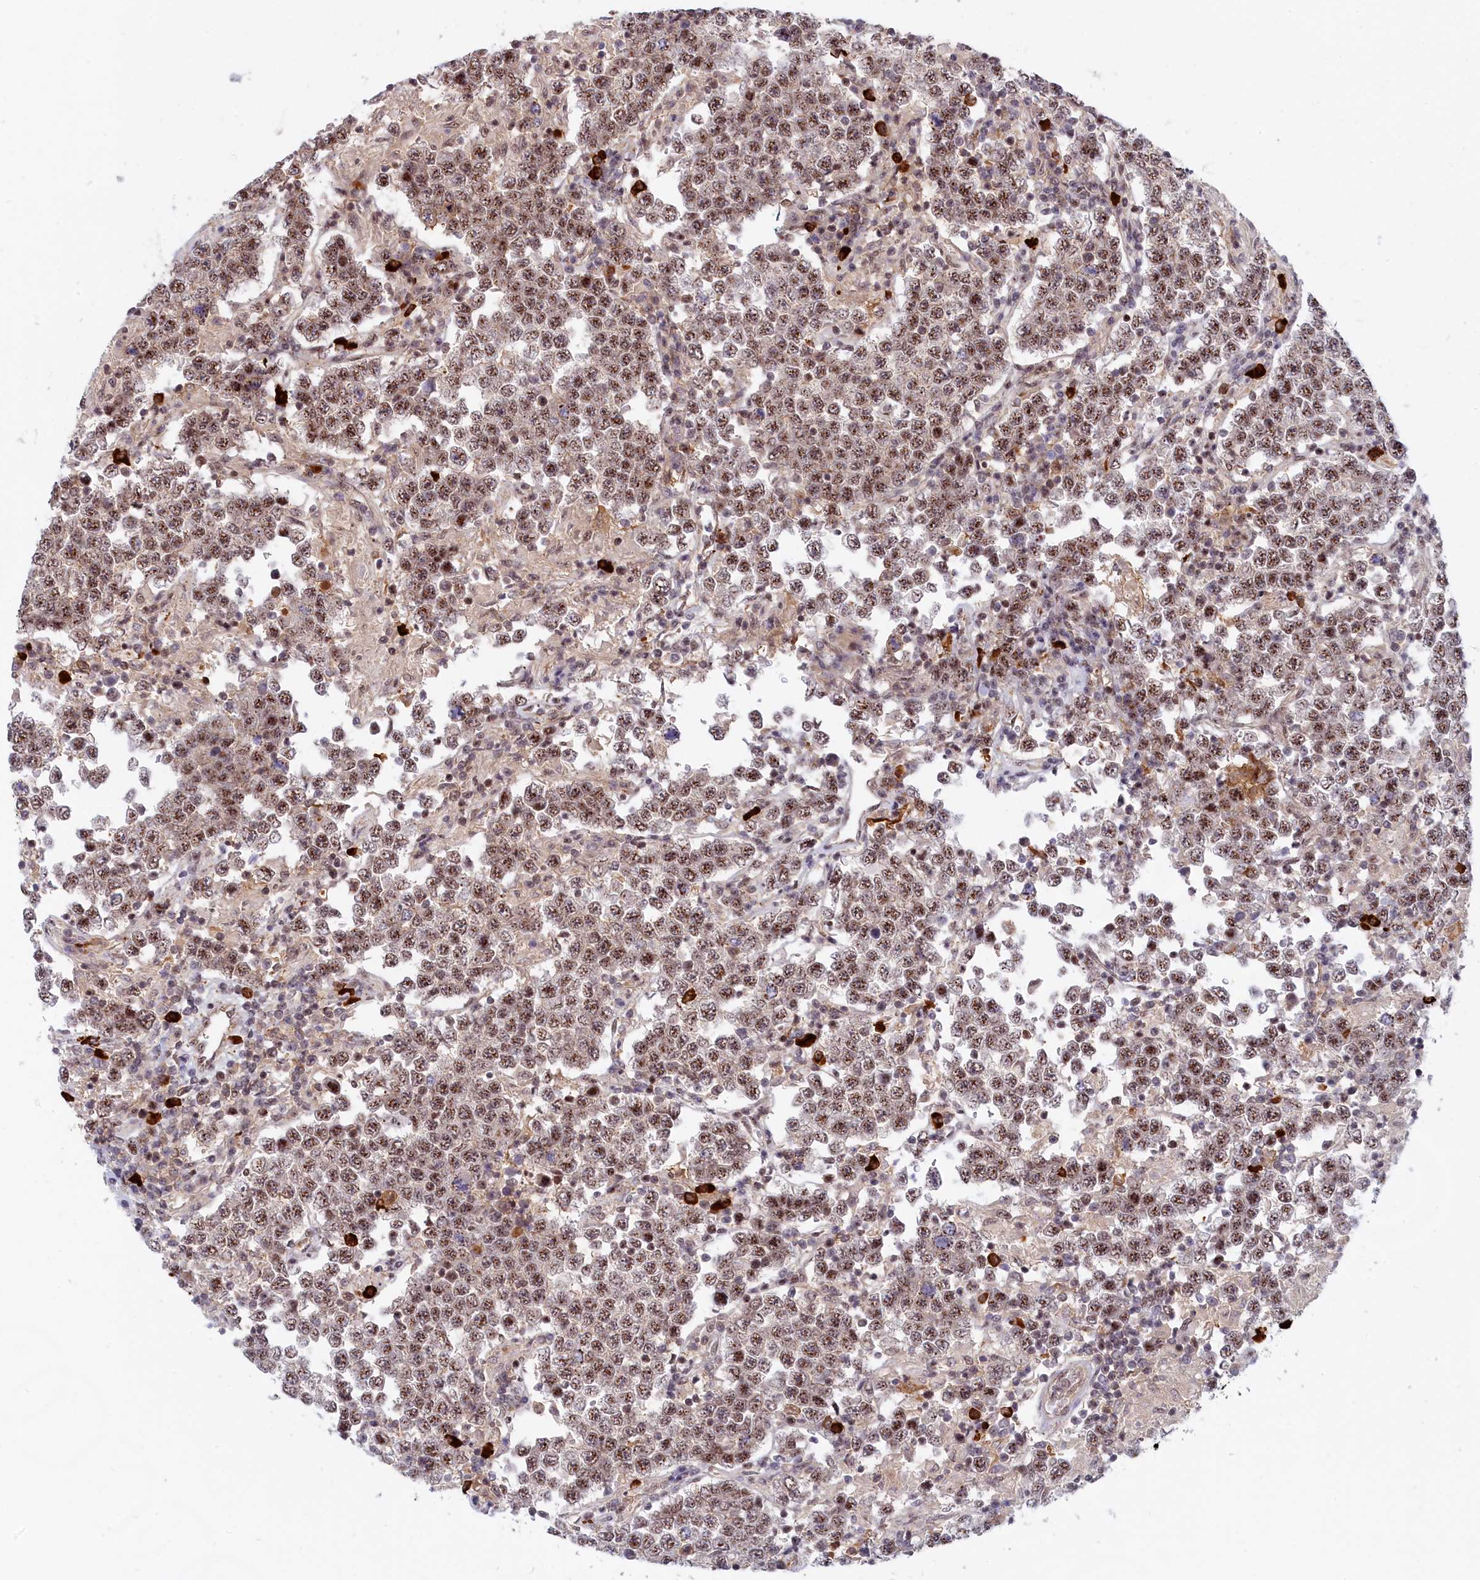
{"staining": {"intensity": "moderate", "quantity": ">75%", "location": "nuclear"}, "tissue": "testis cancer", "cell_type": "Tumor cells", "image_type": "cancer", "snomed": [{"axis": "morphology", "description": "Normal tissue, NOS"}, {"axis": "morphology", "description": "Urothelial carcinoma, High grade"}, {"axis": "morphology", "description": "Seminoma, NOS"}, {"axis": "morphology", "description": "Carcinoma, Embryonal, NOS"}, {"axis": "topography", "description": "Urinary bladder"}, {"axis": "topography", "description": "Testis"}], "caption": "Moderate nuclear staining for a protein is appreciated in about >75% of tumor cells of testis seminoma using immunohistochemistry.", "gene": "TAB1", "patient": {"sex": "male", "age": 41}}